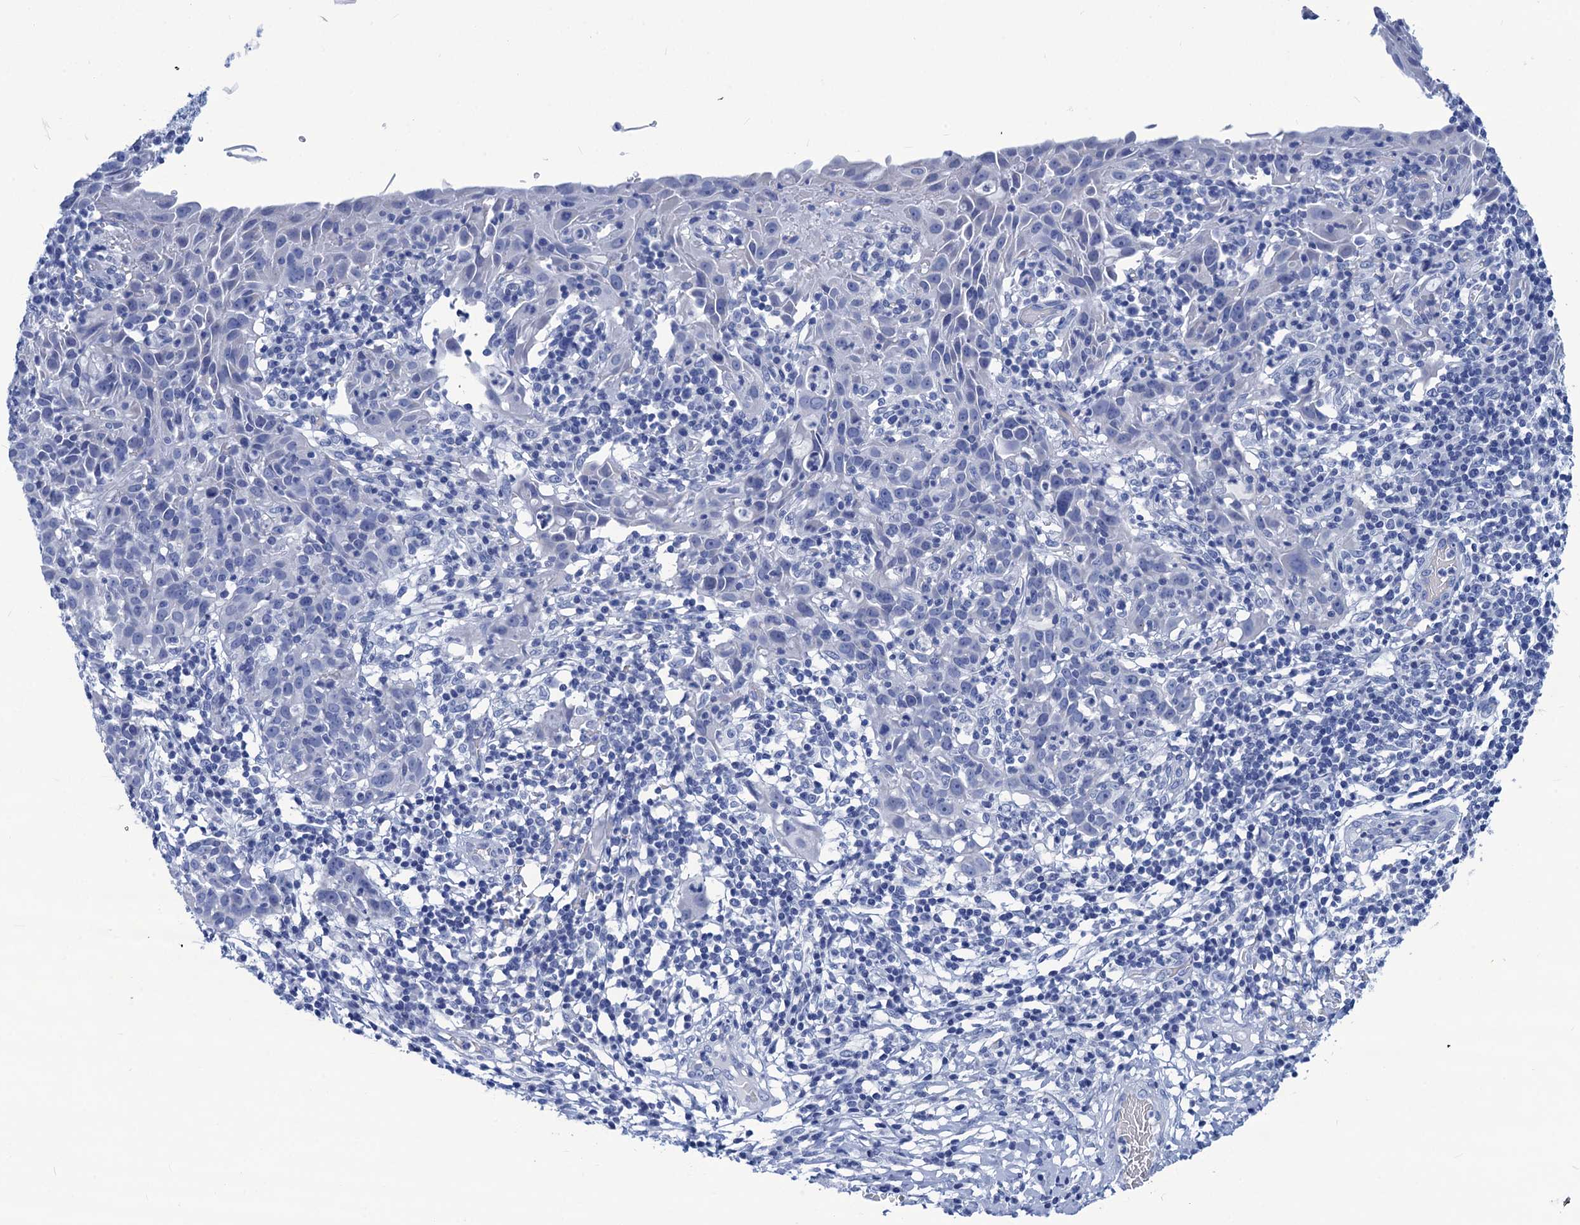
{"staining": {"intensity": "negative", "quantity": "none", "location": "none"}, "tissue": "cervical cancer", "cell_type": "Tumor cells", "image_type": "cancer", "snomed": [{"axis": "morphology", "description": "Squamous cell carcinoma, NOS"}, {"axis": "topography", "description": "Cervix"}], "caption": "High power microscopy image of an immunohistochemistry (IHC) image of cervical cancer, revealing no significant expression in tumor cells.", "gene": "CABYR", "patient": {"sex": "female", "age": 50}}